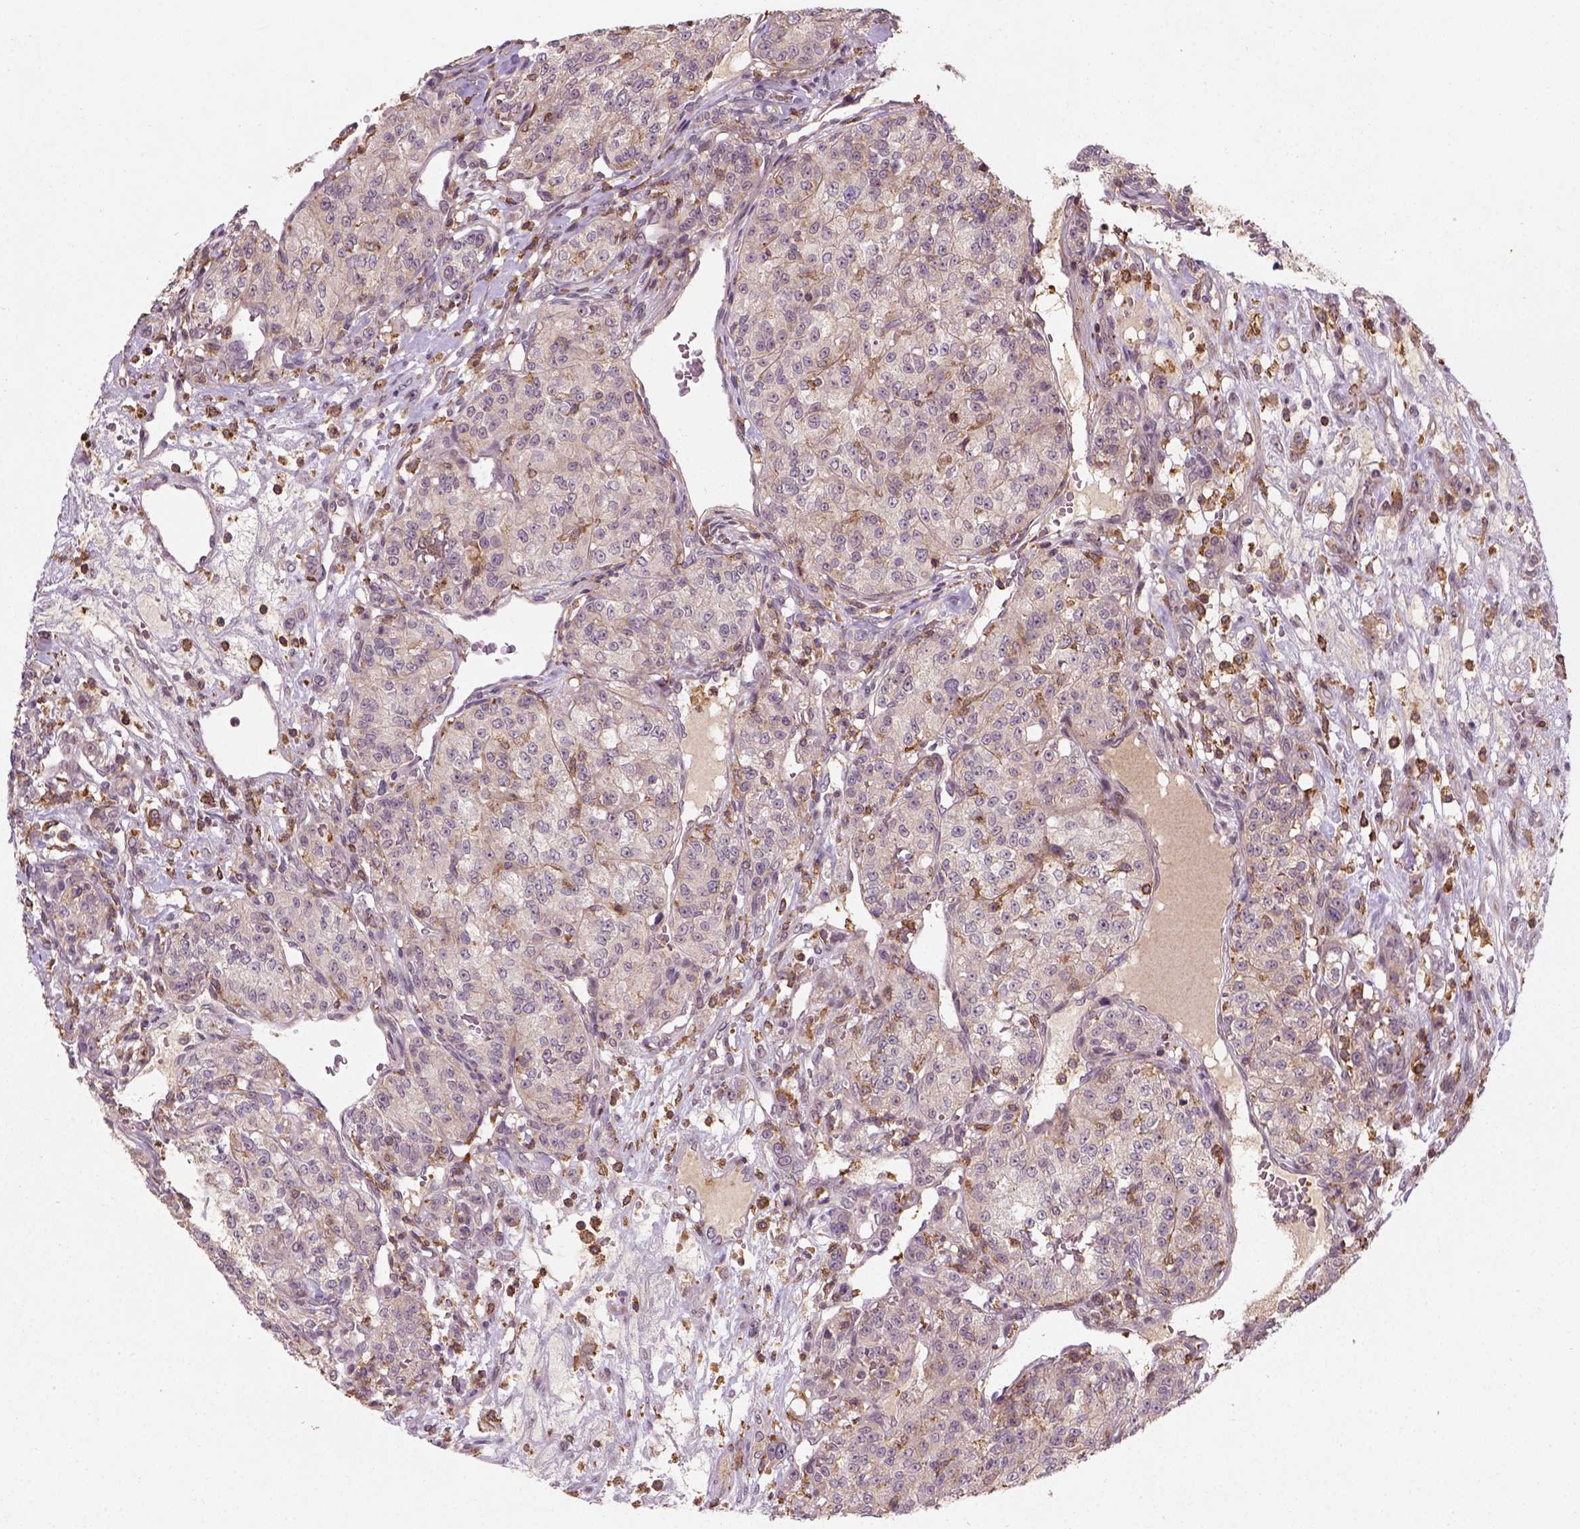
{"staining": {"intensity": "weak", "quantity": "25%-75%", "location": "cytoplasmic/membranous"}, "tissue": "renal cancer", "cell_type": "Tumor cells", "image_type": "cancer", "snomed": [{"axis": "morphology", "description": "Adenocarcinoma, NOS"}, {"axis": "topography", "description": "Kidney"}], "caption": "Renal cancer was stained to show a protein in brown. There is low levels of weak cytoplasmic/membranous staining in about 25%-75% of tumor cells.", "gene": "CAMKK1", "patient": {"sex": "female", "age": 63}}